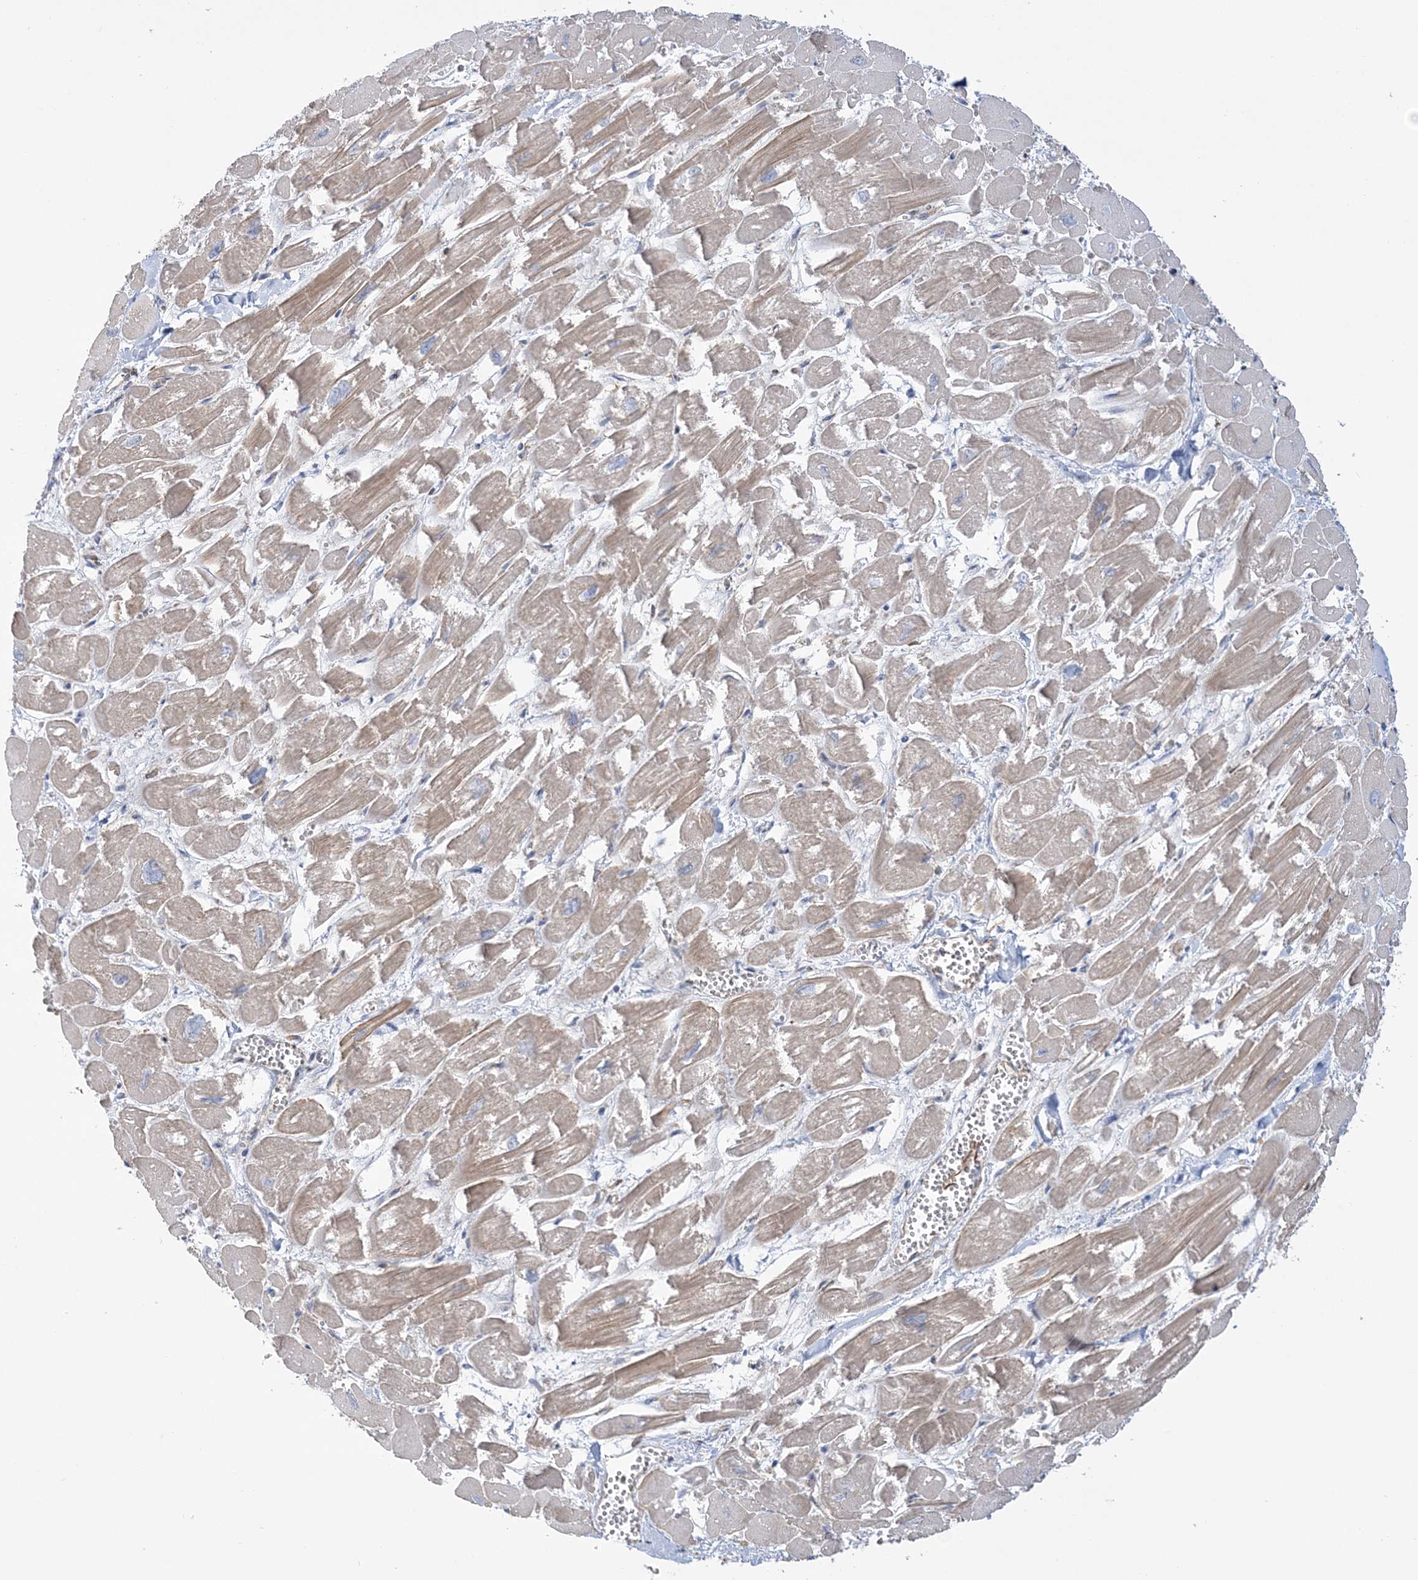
{"staining": {"intensity": "weak", "quantity": ">75%", "location": "cytoplasmic/membranous"}, "tissue": "heart muscle", "cell_type": "Cardiomyocytes", "image_type": "normal", "snomed": [{"axis": "morphology", "description": "Normal tissue, NOS"}, {"axis": "topography", "description": "Heart"}], "caption": "Heart muscle stained with DAB (3,3'-diaminobenzidine) immunohistochemistry (IHC) shows low levels of weak cytoplasmic/membranous positivity in about >75% of cardiomyocytes.", "gene": "ZNF821", "patient": {"sex": "male", "age": 54}}